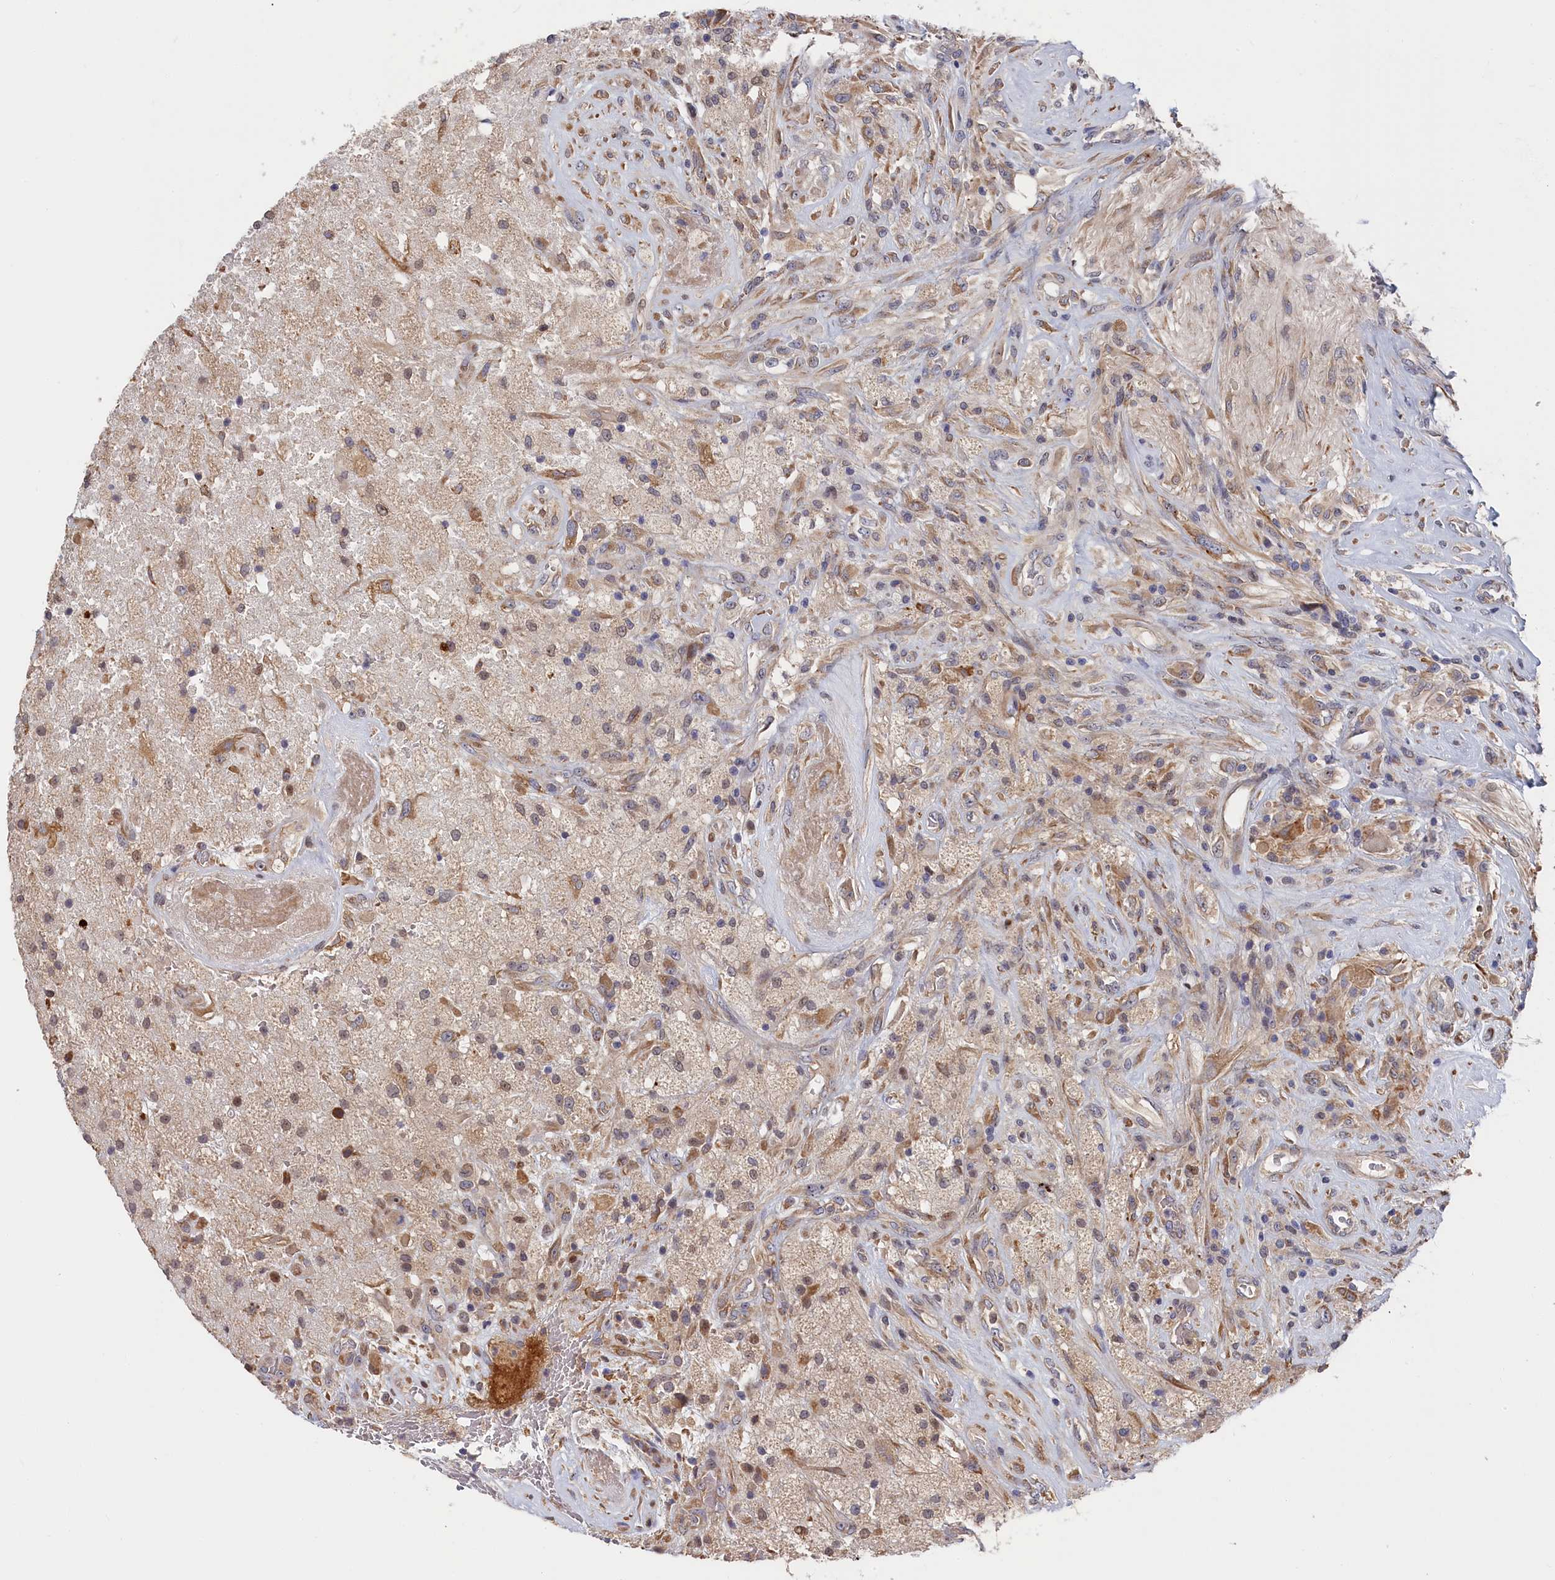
{"staining": {"intensity": "weak", "quantity": "25%-75%", "location": "cytoplasmic/membranous"}, "tissue": "glioma", "cell_type": "Tumor cells", "image_type": "cancer", "snomed": [{"axis": "morphology", "description": "Glioma, malignant, High grade"}, {"axis": "topography", "description": "Brain"}], "caption": "High-power microscopy captured an immunohistochemistry (IHC) photomicrograph of glioma, revealing weak cytoplasmic/membranous staining in about 25%-75% of tumor cells.", "gene": "CYB5D2", "patient": {"sex": "male", "age": 56}}